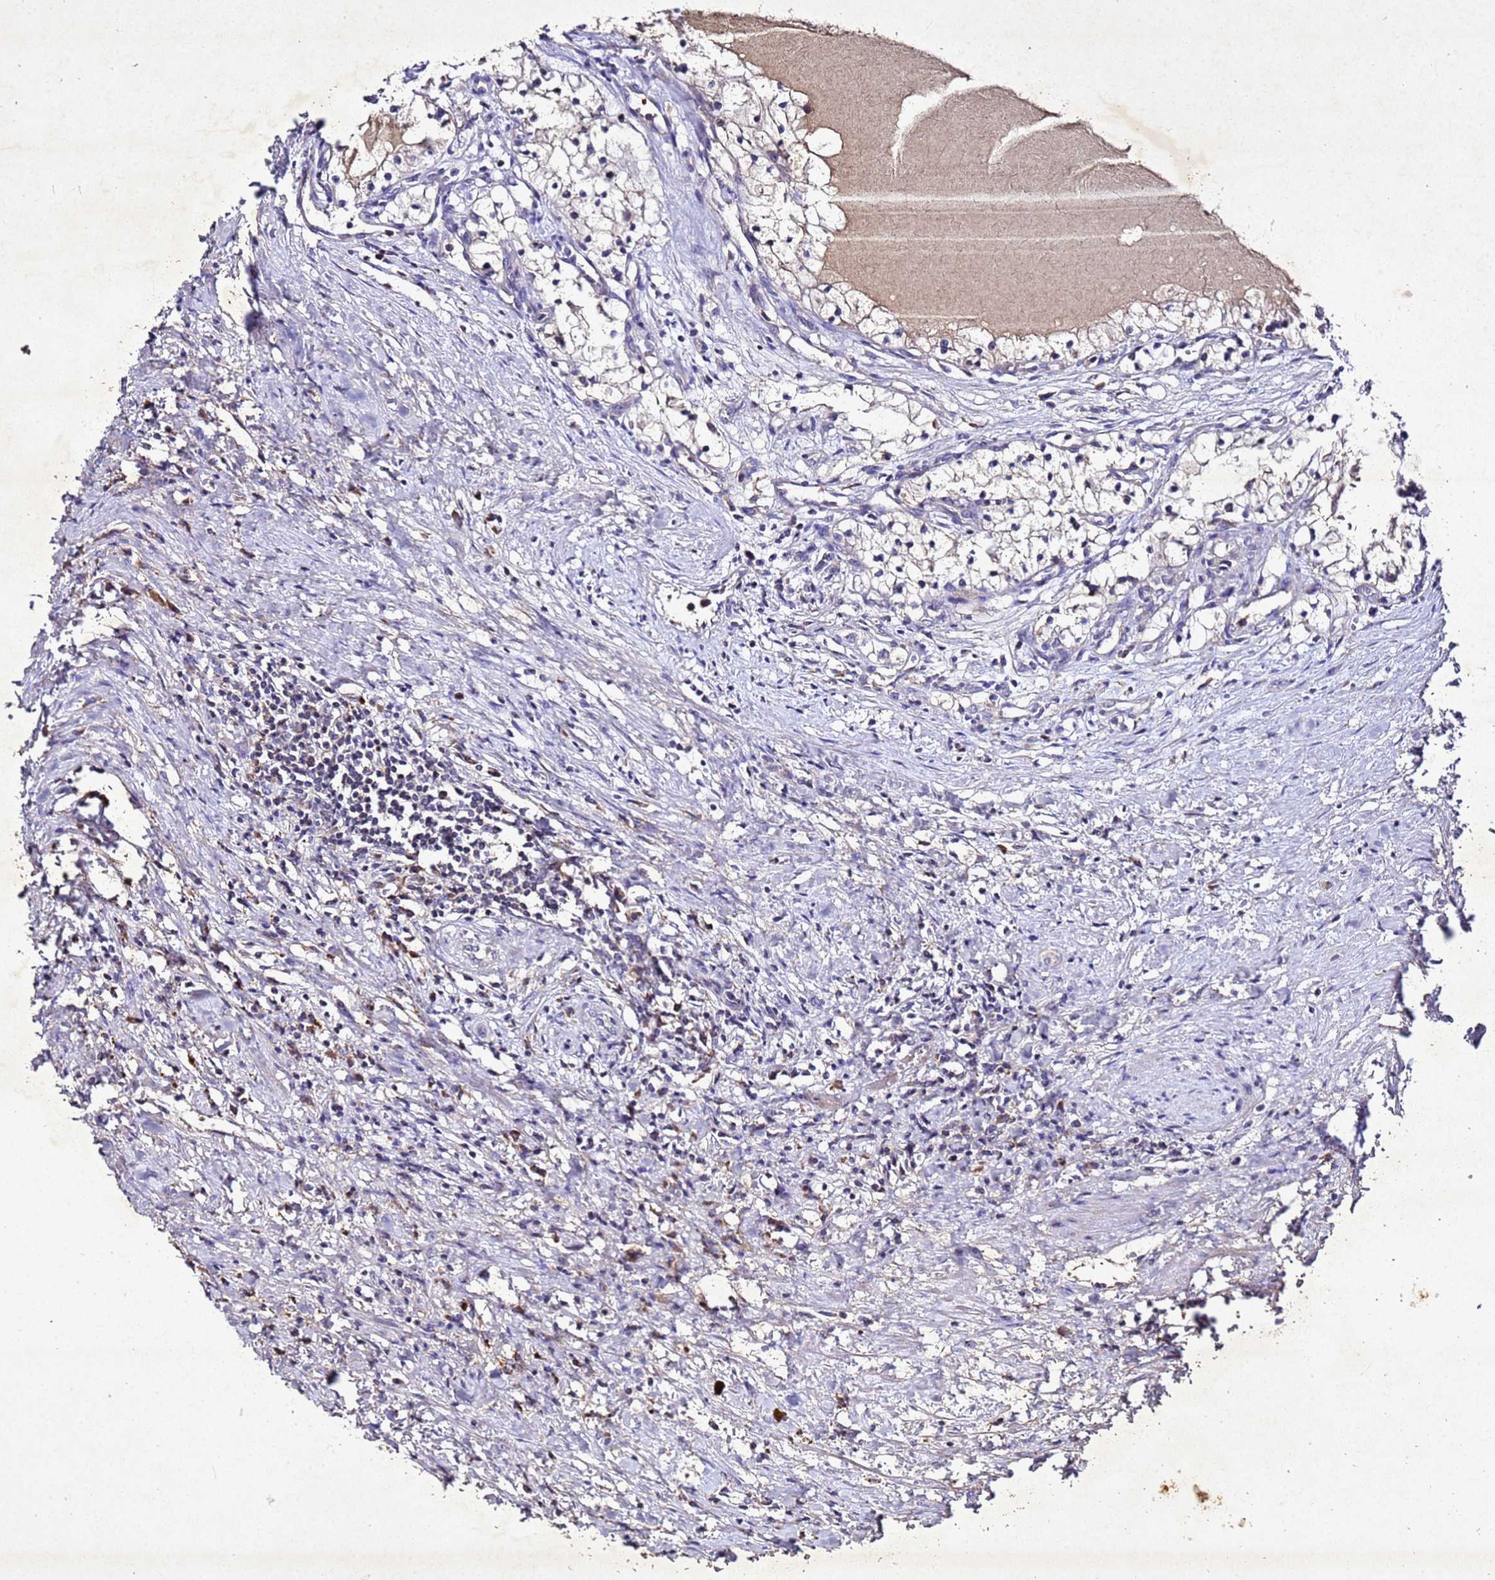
{"staining": {"intensity": "negative", "quantity": "none", "location": "none"}, "tissue": "renal cancer", "cell_type": "Tumor cells", "image_type": "cancer", "snomed": [{"axis": "morphology", "description": "Normal tissue, NOS"}, {"axis": "morphology", "description": "Adenocarcinoma, NOS"}, {"axis": "topography", "description": "Kidney"}], "caption": "Immunohistochemistry micrograph of neoplastic tissue: human adenocarcinoma (renal) stained with DAB exhibits no significant protein expression in tumor cells.", "gene": "SV2B", "patient": {"sex": "male", "age": 68}}